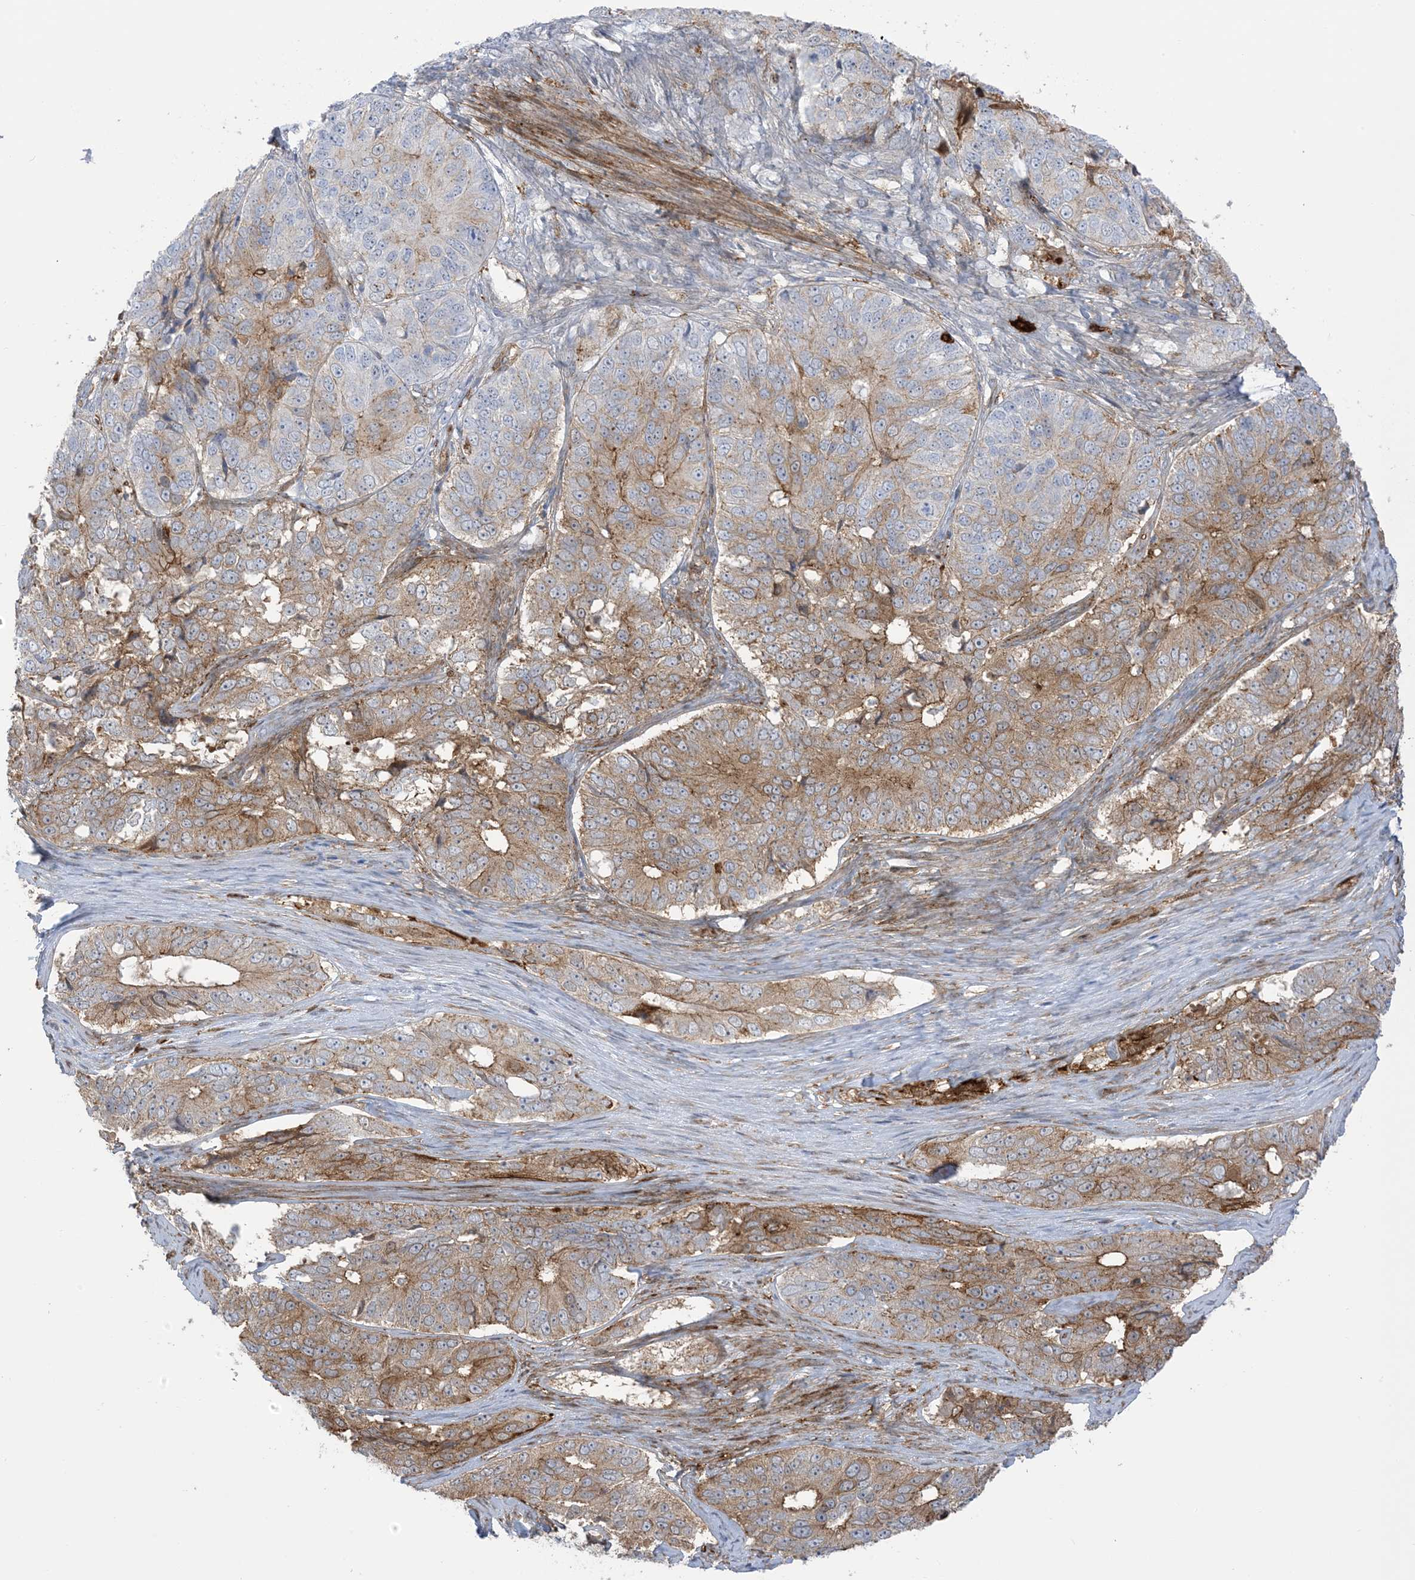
{"staining": {"intensity": "moderate", "quantity": "25%-75%", "location": "cytoplasmic/membranous"}, "tissue": "ovarian cancer", "cell_type": "Tumor cells", "image_type": "cancer", "snomed": [{"axis": "morphology", "description": "Carcinoma, endometroid"}, {"axis": "topography", "description": "Ovary"}], "caption": "Endometroid carcinoma (ovarian) stained with a brown dye reveals moderate cytoplasmic/membranous positive staining in about 25%-75% of tumor cells.", "gene": "ICMT", "patient": {"sex": "female", "age": 51}}